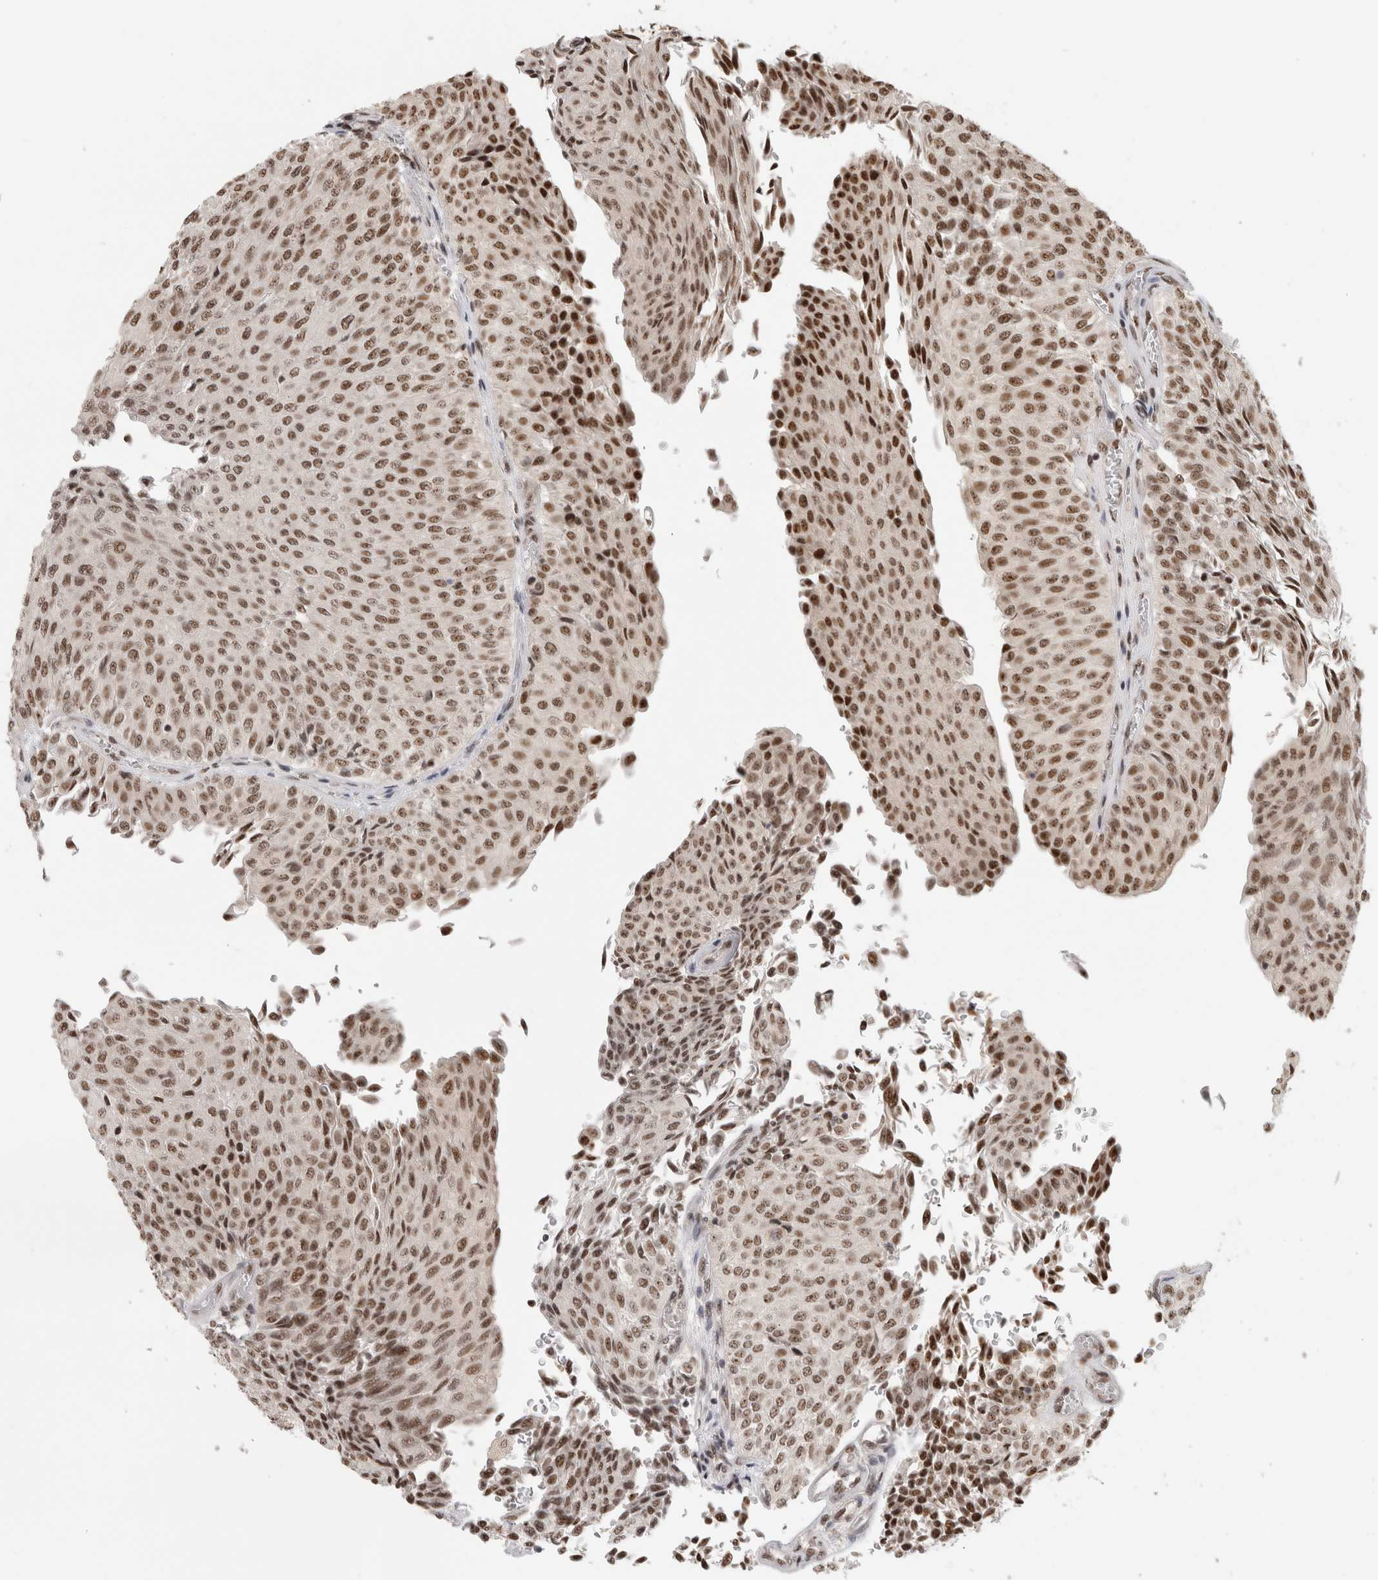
{"staining": {"intensity": "moderate", "quantity": ">75%", "location": "nuclear"}, "tissue": "urothelial cancer", "cell_type": "Tumor cells", "image_type": "cancer", "snomed": [{"axis": "morphology", "description": "Urothelial carcinoma, Low grade"}, {"axis": "topography", "description": "Urinary bladder"}], "caption": "An image of human urothelial cancer stained for a protein displays moderate nuclear brown staining in tumor cells.", "gene": "EBNA1BP2", "patient": {"sex": "male", "age": 78}}